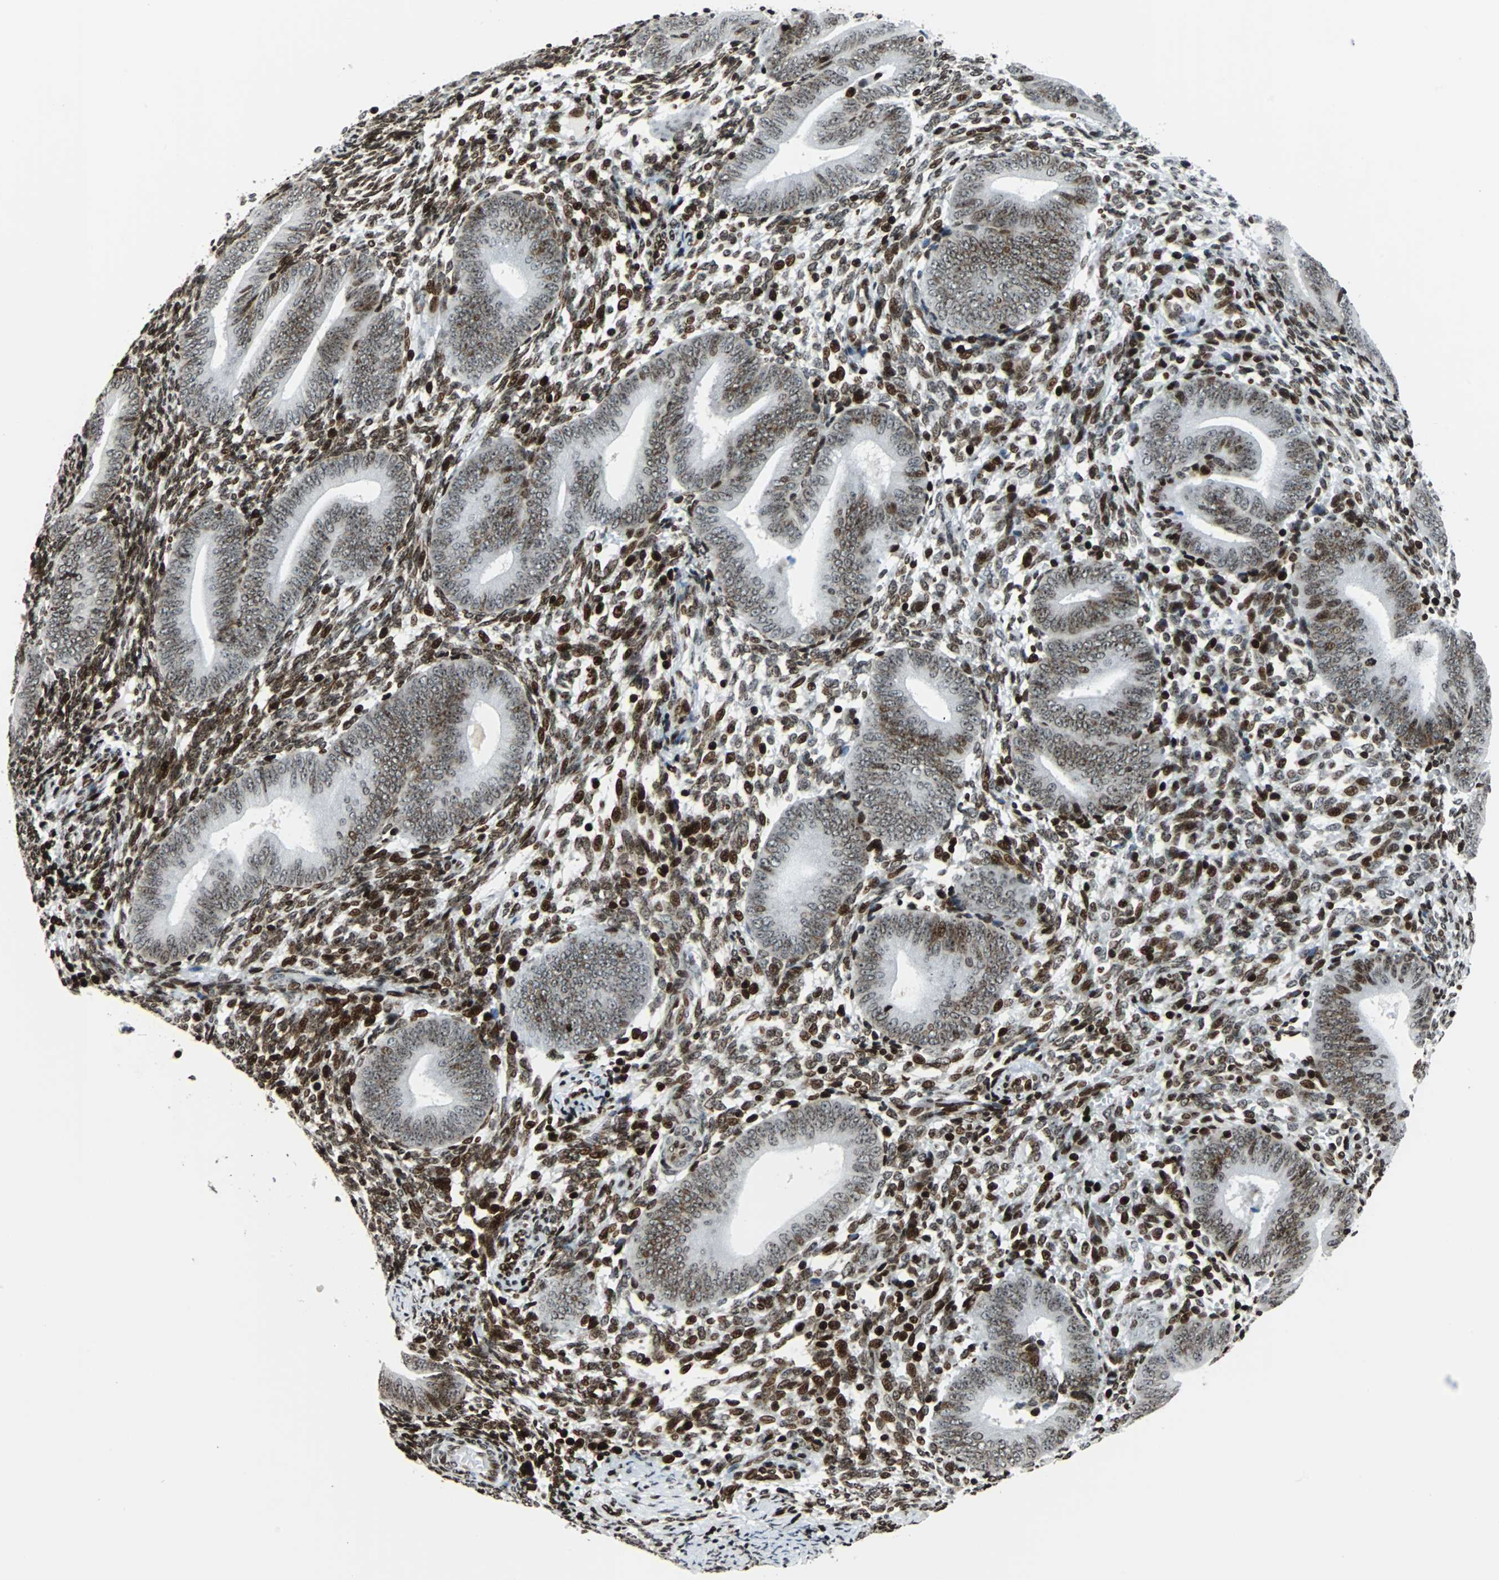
{"staining": {"intensity": "strong", "quantity": ">75%", "location": "nuclear"}, "tissue": "endometrium", "cell_type": "Cells in endometrial stroma", "image_type": "normal", "snomed": [{"axis": "morphology", "description": "Normal tissue, NOS"}, {"axis": "topography", "description": "Uterus"}, {"axis": "topography", "description": "Endometrium"}], "caption": "Strong nuclear protein expression is seen in approximately >75% of cells in endometrial stroma in endometrium. (brown staining indicates protein expression, while blue staining denotes nuclei).", "gene": "ZNF131", "patient": {"sex": "female", "age": 33}}